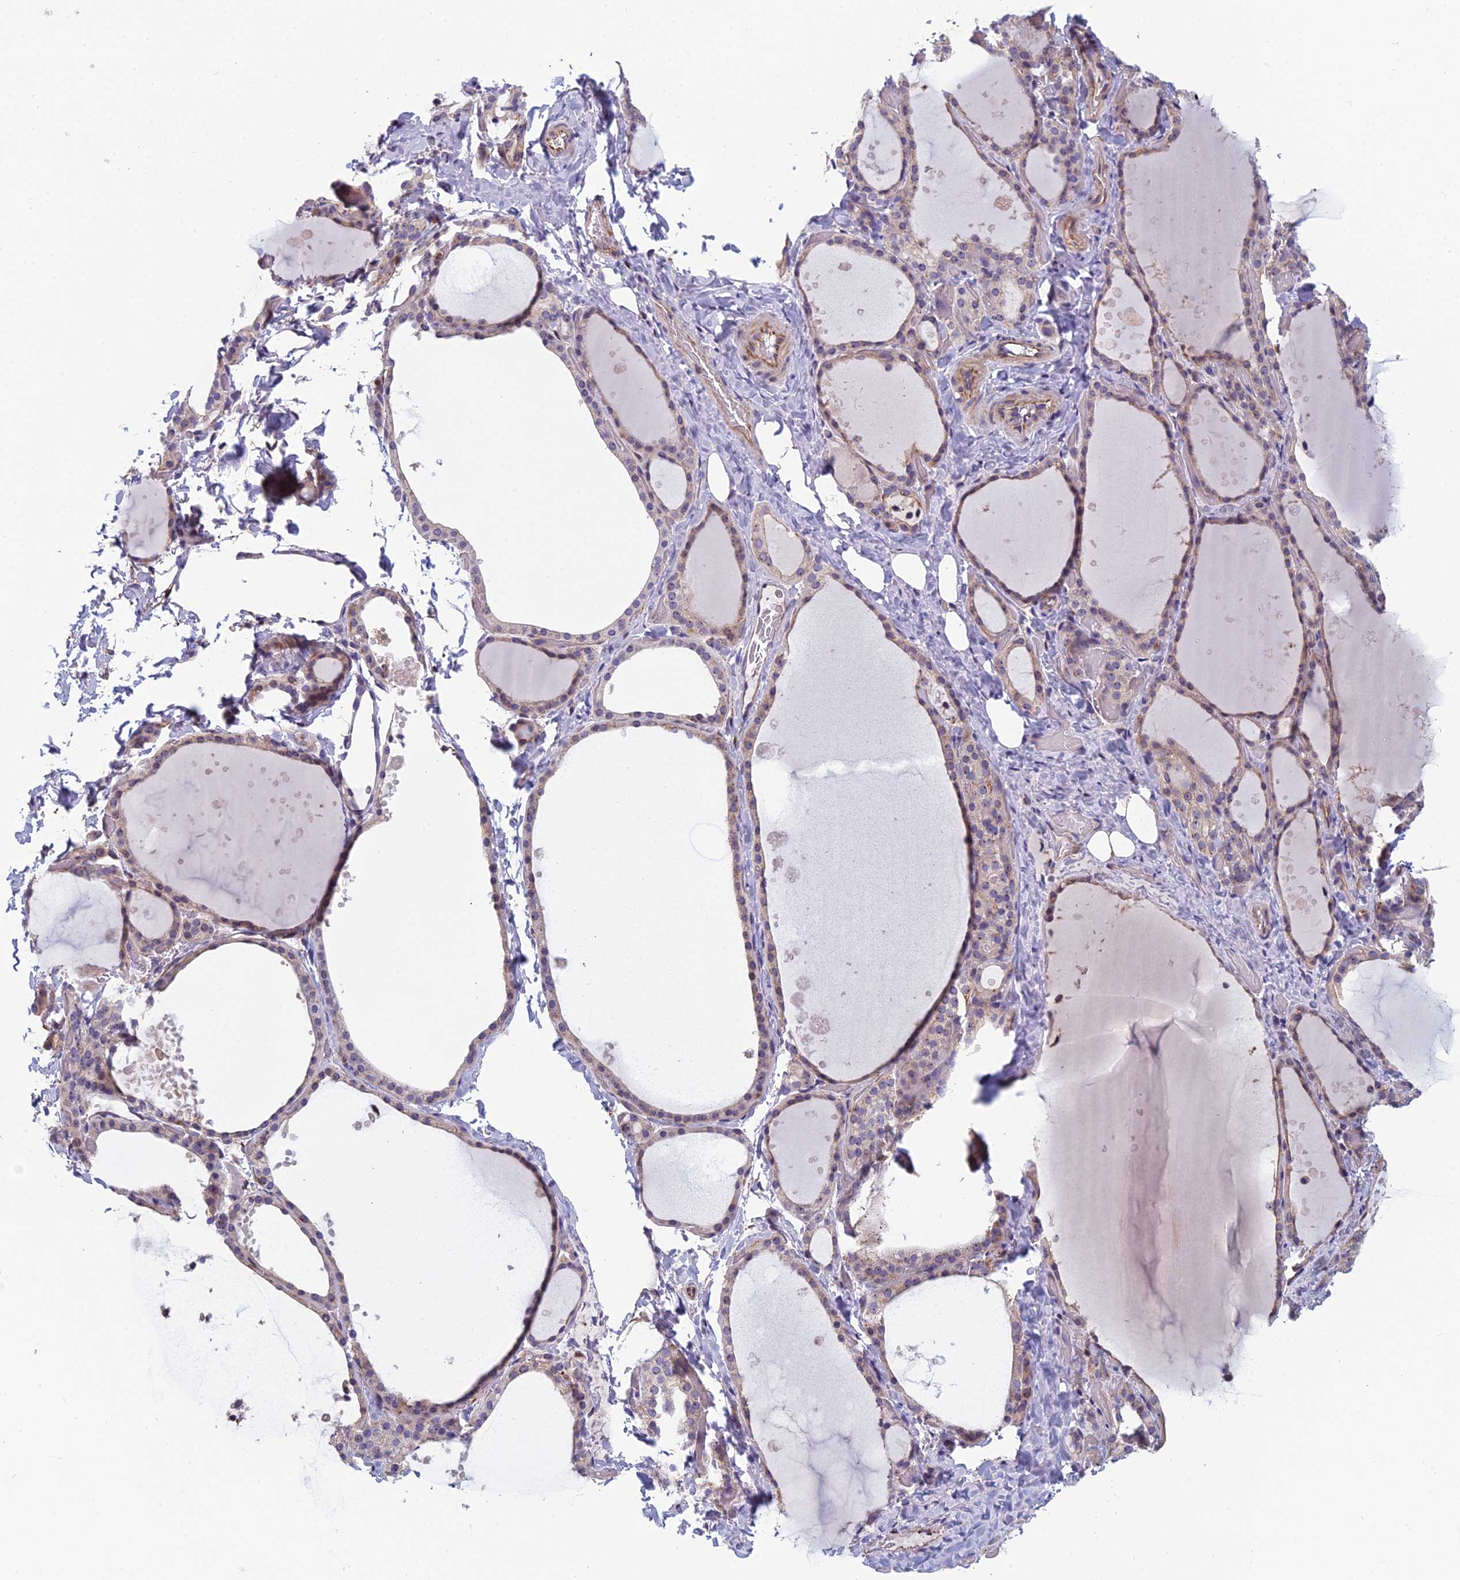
{"staining": {"intensity": "weak", "quantity": "25%-75%", "location": "cytoplasmic/membranous,nuclear"}, "tissue": "thyroid gland", "cell_type": "Glandular cells", "image_type": "normal", "snomed": [{"axis": "morphology", "description": "Normal tissue, NOS"}, {"axis": "topography", "description": "Thyroid gland"}], "caption": "Glandular cells display low levels of weak cytoplasmic/membranous,nuclear positivity in about 25%-75% of cells in unremarkable human thyroid gland. (DAB (3,3'-diaminobenzidine) IHC with brightfield microscopy, high magnification).", "gene": "NOC2L", "patient": {"sex": "female", "age": 44}}